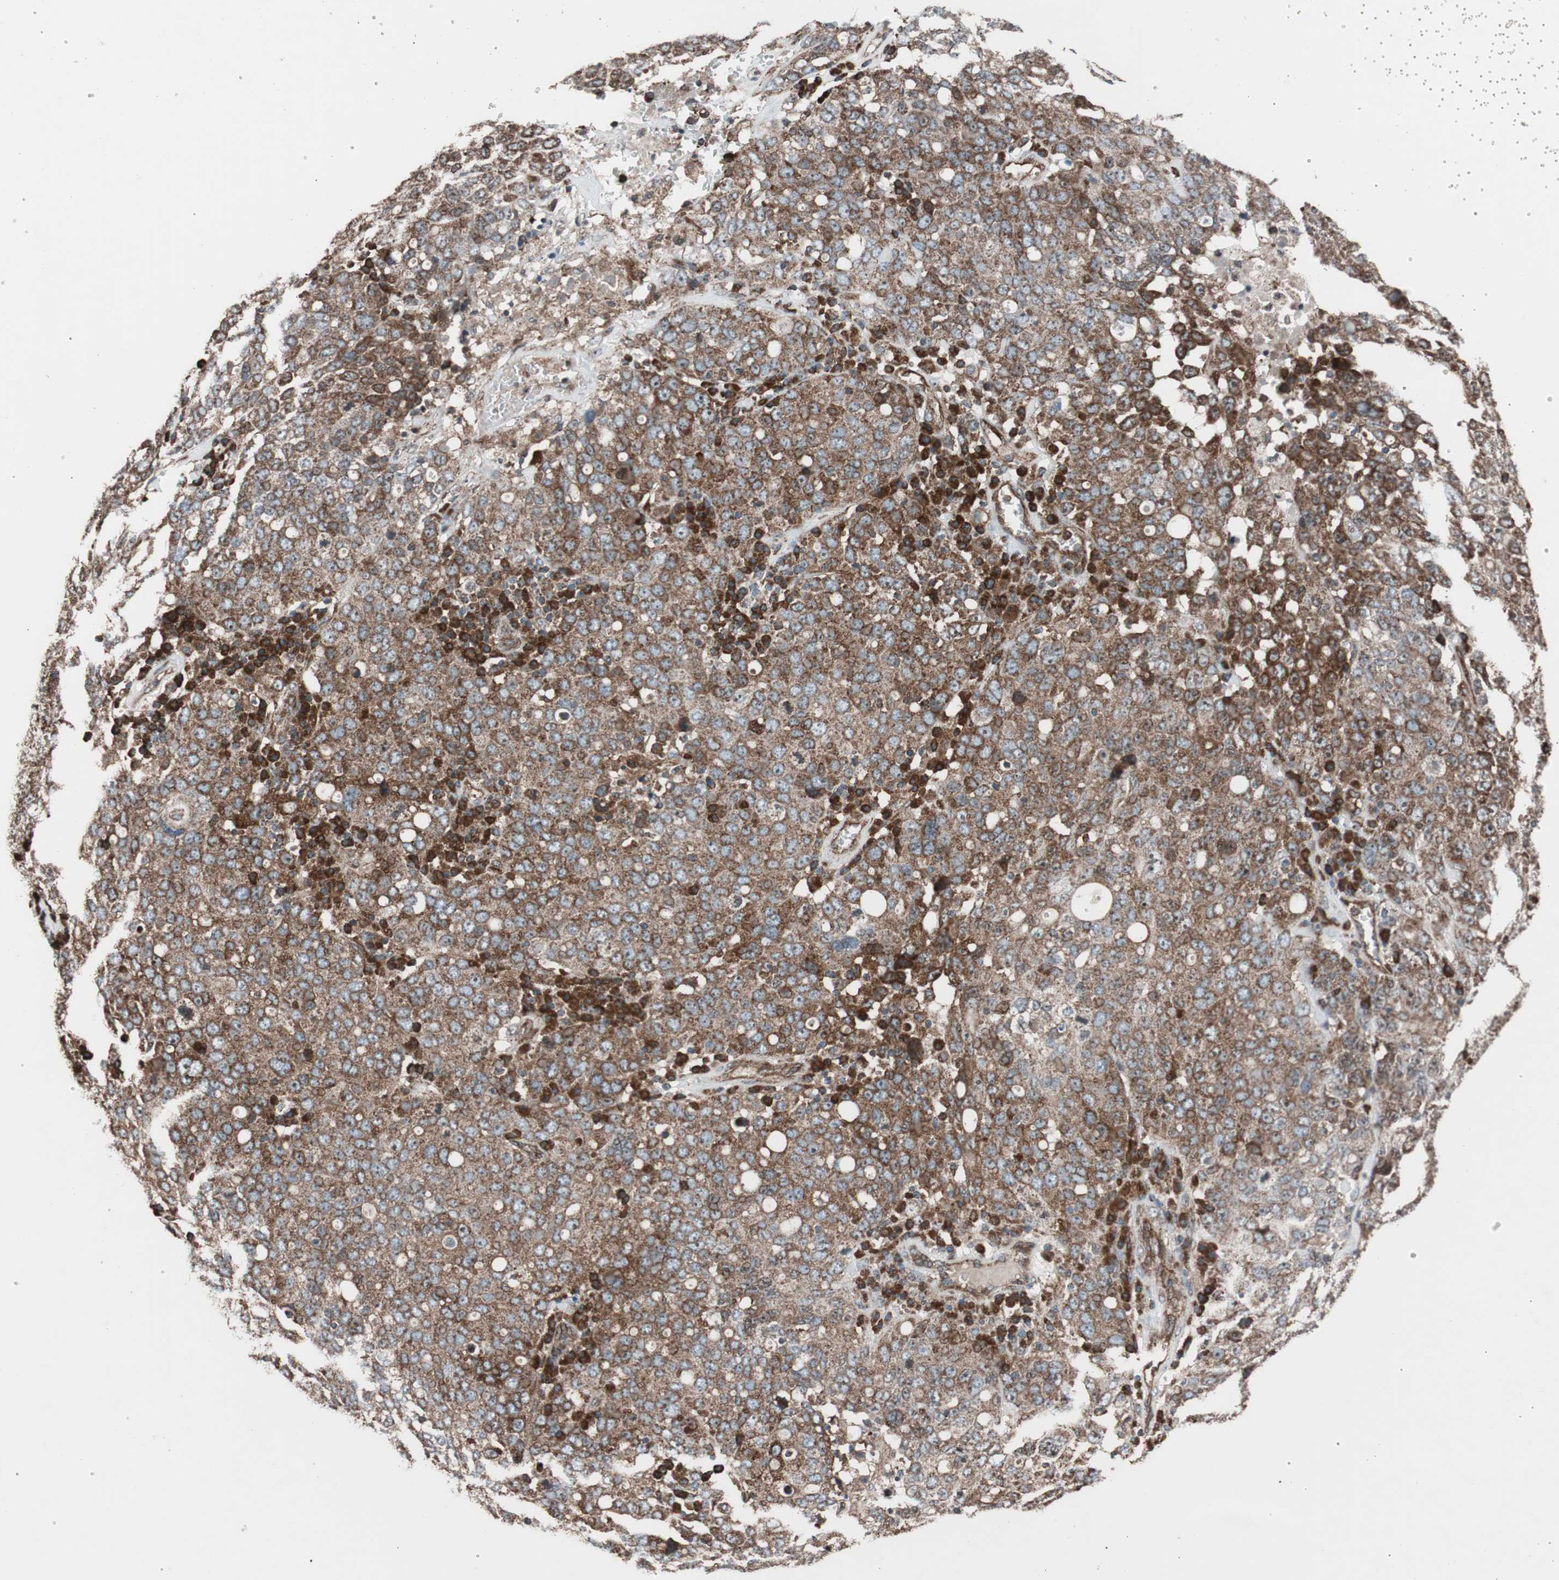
{"staining": {"intensity": "strong", "quantity": ">75%", "location": "cytoplasmic/membranous"}, "tissue": "ovarian cancer", "cell_type": "Tumor cells", "image_type": "cancer", "snomed": [{"axis": "morphology", "description": "Carcinoma, endometroid"}, {"axis": "topography", "description": "Ovary"}], "caption": "The immunohistochemical stain labels strong cytoplasmic/membranous expression in tumor cells of ovarian cancer (endometroid carcinoma) tissue.", "gene": "CCL14", "patient": {"sex": "female", "age": 62}}